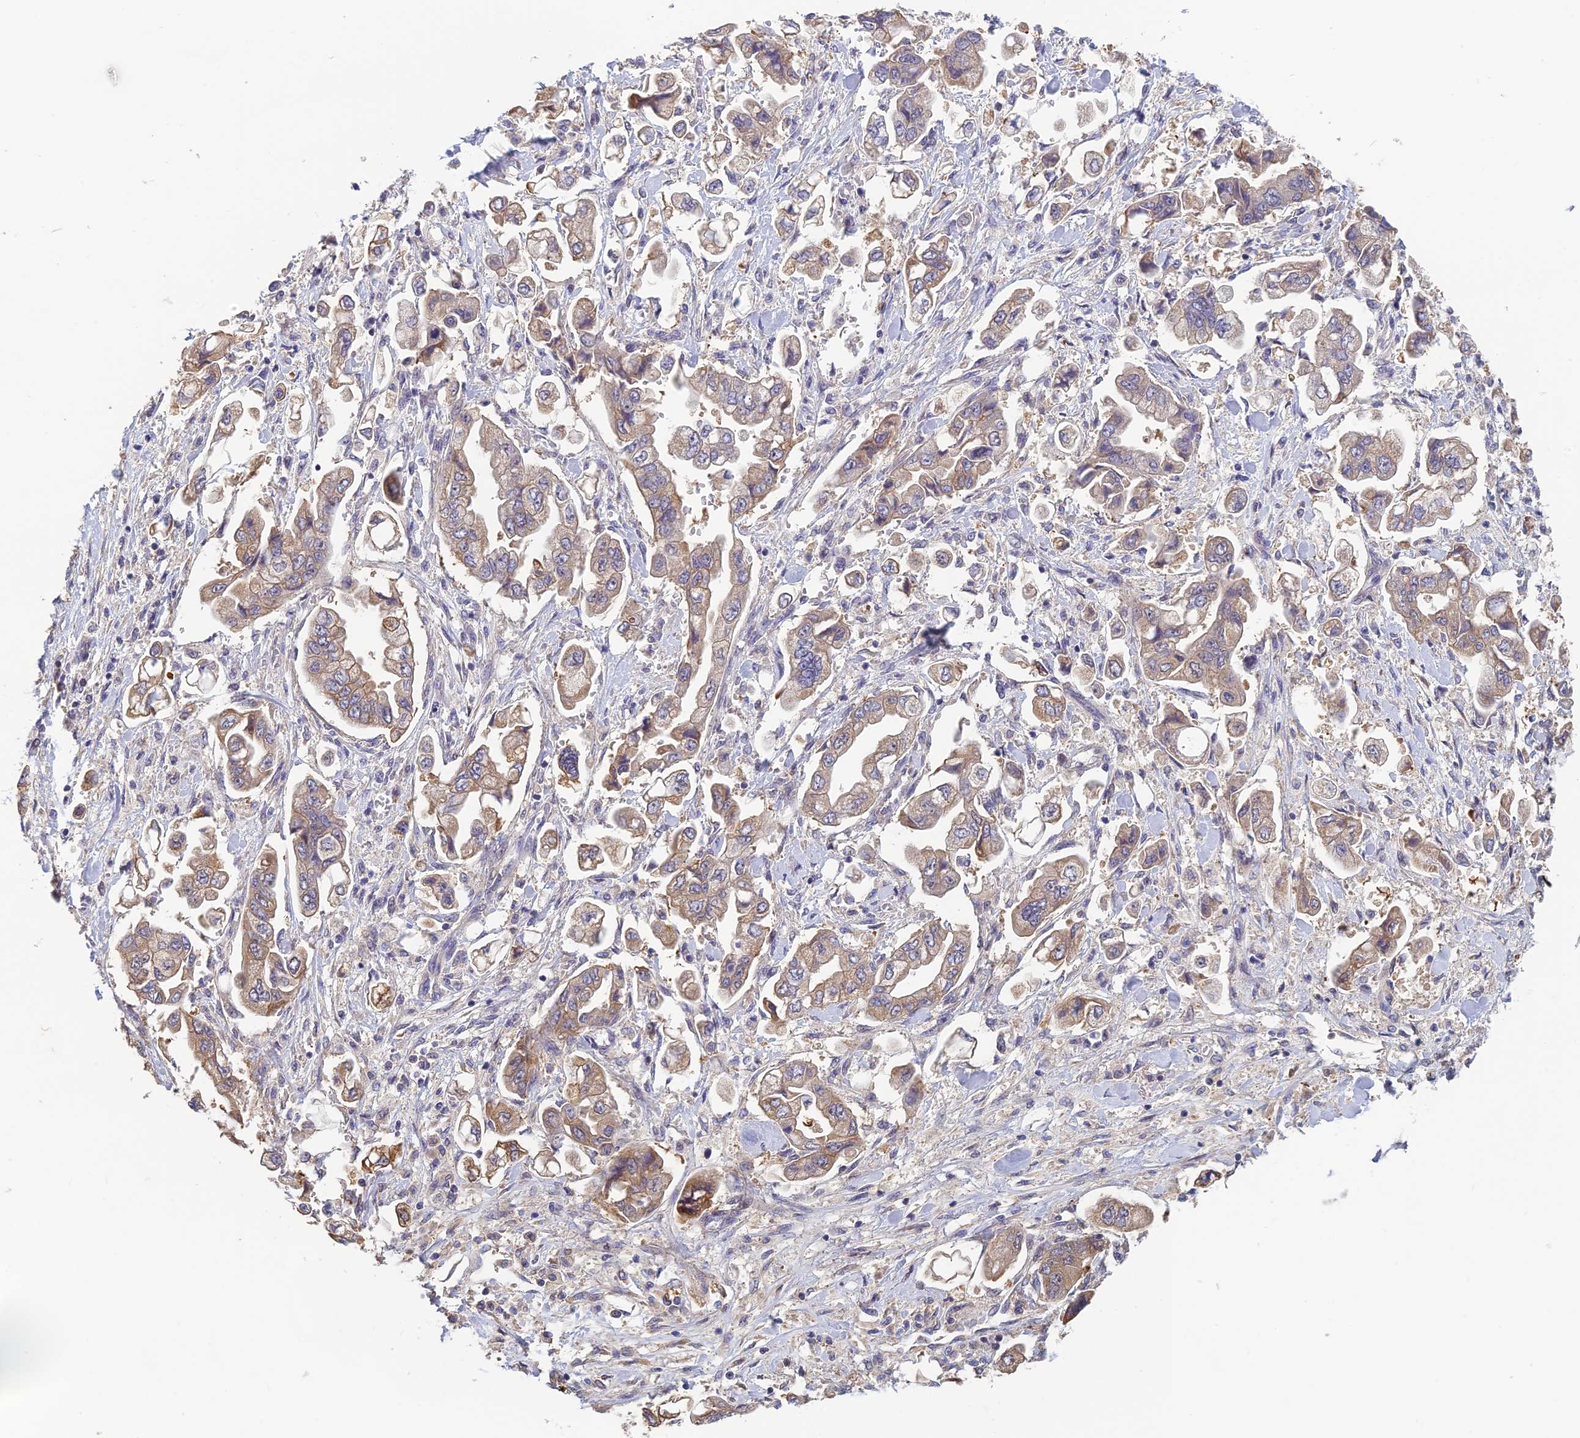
{"staining": {"intensity": "weak", "quantity": ">75%", "location": "cytoplasmic/membranous"}, "tissue": "stomach cancer", "cell_type": "Tumor cells", "image_type": "cancer", "snomed": [{"axis": "morphology", "description": "Adenocarcinoma, NOS"}, {"axis": "topography", "description": "Stomach"}], "caption": "High-power microscopy captured an IHC photomicrograph of stomach cancer, revealing weak cytoplasmic/membranous positivity in about >75% of tumor cells.", "gene": "HECA", "patient": {"sex": "male", "age": 62}}